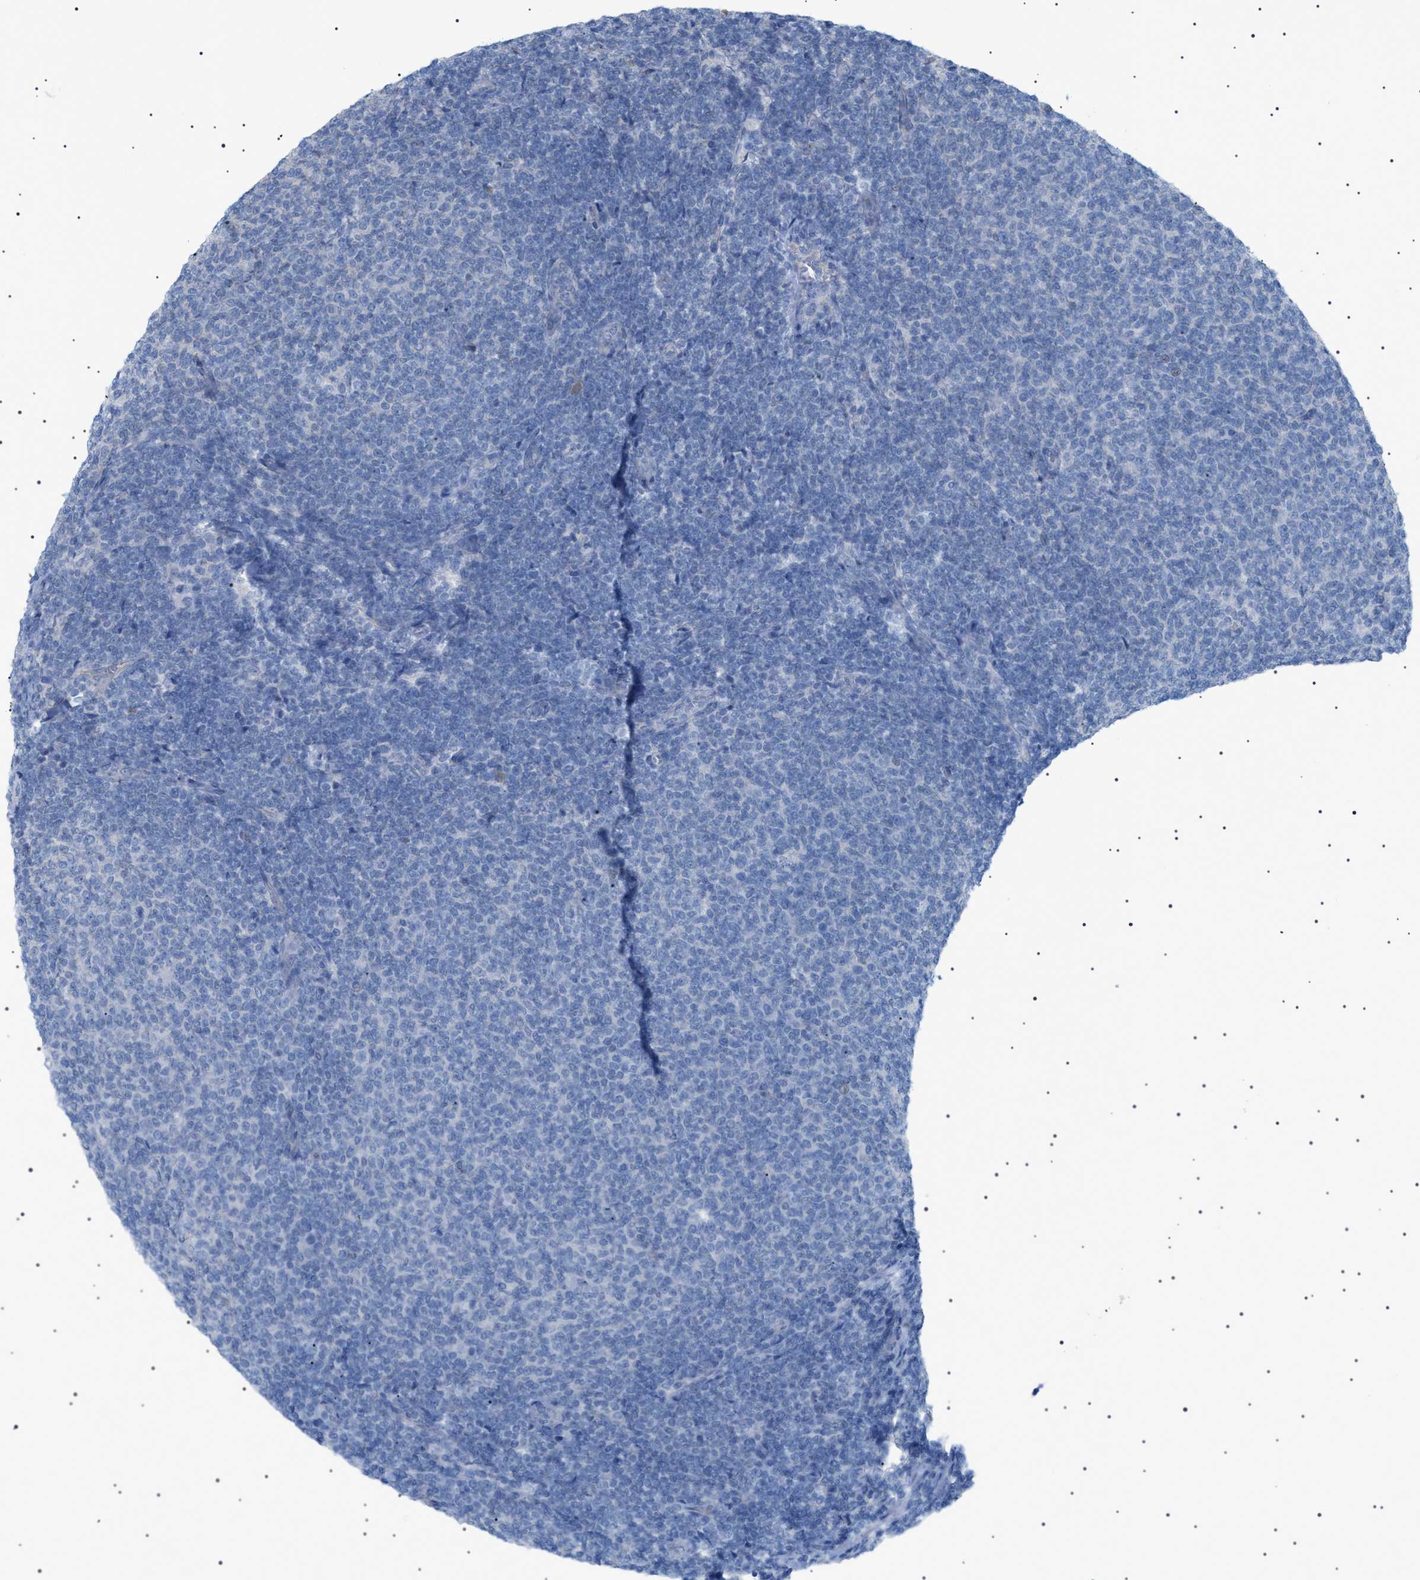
{"staining": {"intensity": "negative", "quantity": "none", "location": "none"}, "tissue": "lymphoma", "cell_type": "Tumor cells", "image_type": "cancer", "snomed": [{"axis": "morphology", "description": "Malignant lymphoma, non-Hodgkin's type, Low grade"}, {"axis": "topography", "description": "Lymph node"}], "caption": "A high-resolution histopathology image shows IHC staining of lymphoma, which demonstrates no significant expression in tumor cells.", "gene": "ADAMTS1", "patient": {"sex": "male", "age": 66}}